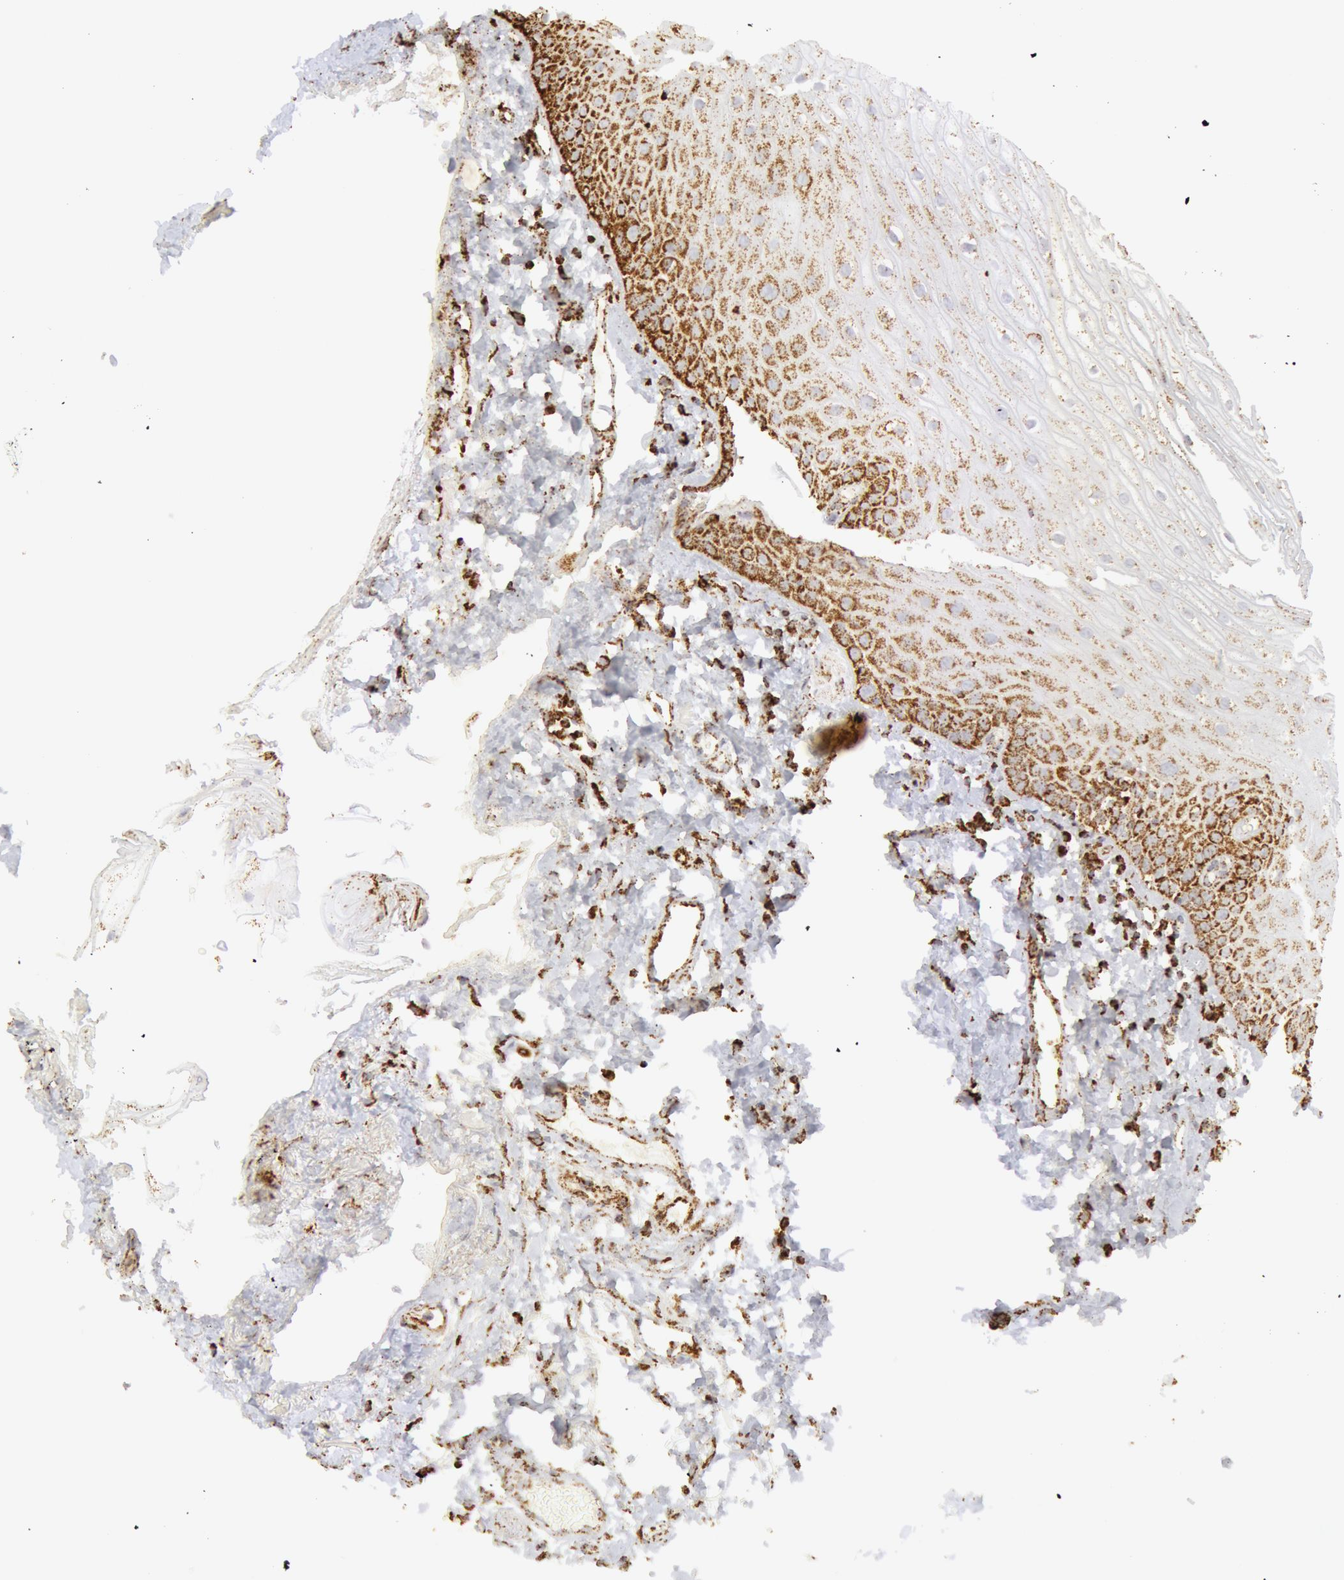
{"staining": {"intensity": "moderate", "quantity": ">75%", "location": "cytoplasmic/membranous"}, "tissue": "oral mucosa", "cell_type": "Squamous epithelial cells", "image_type": "normal", "snomed": [{"axis": "morphology", "description": "Normal tissue, NOS"}, {"axis": "topography", "description": "Oral tissue"}], "caption": "This histopathology image exhibits immunohistochemistry staining of normal human oral mucosa, with medium moderate cytoplasmic/membranous expression in about >75% of squamous epithelial cells.", "gene": "ATP5F1B", "patient": {"sex": "male", "age": 52}}